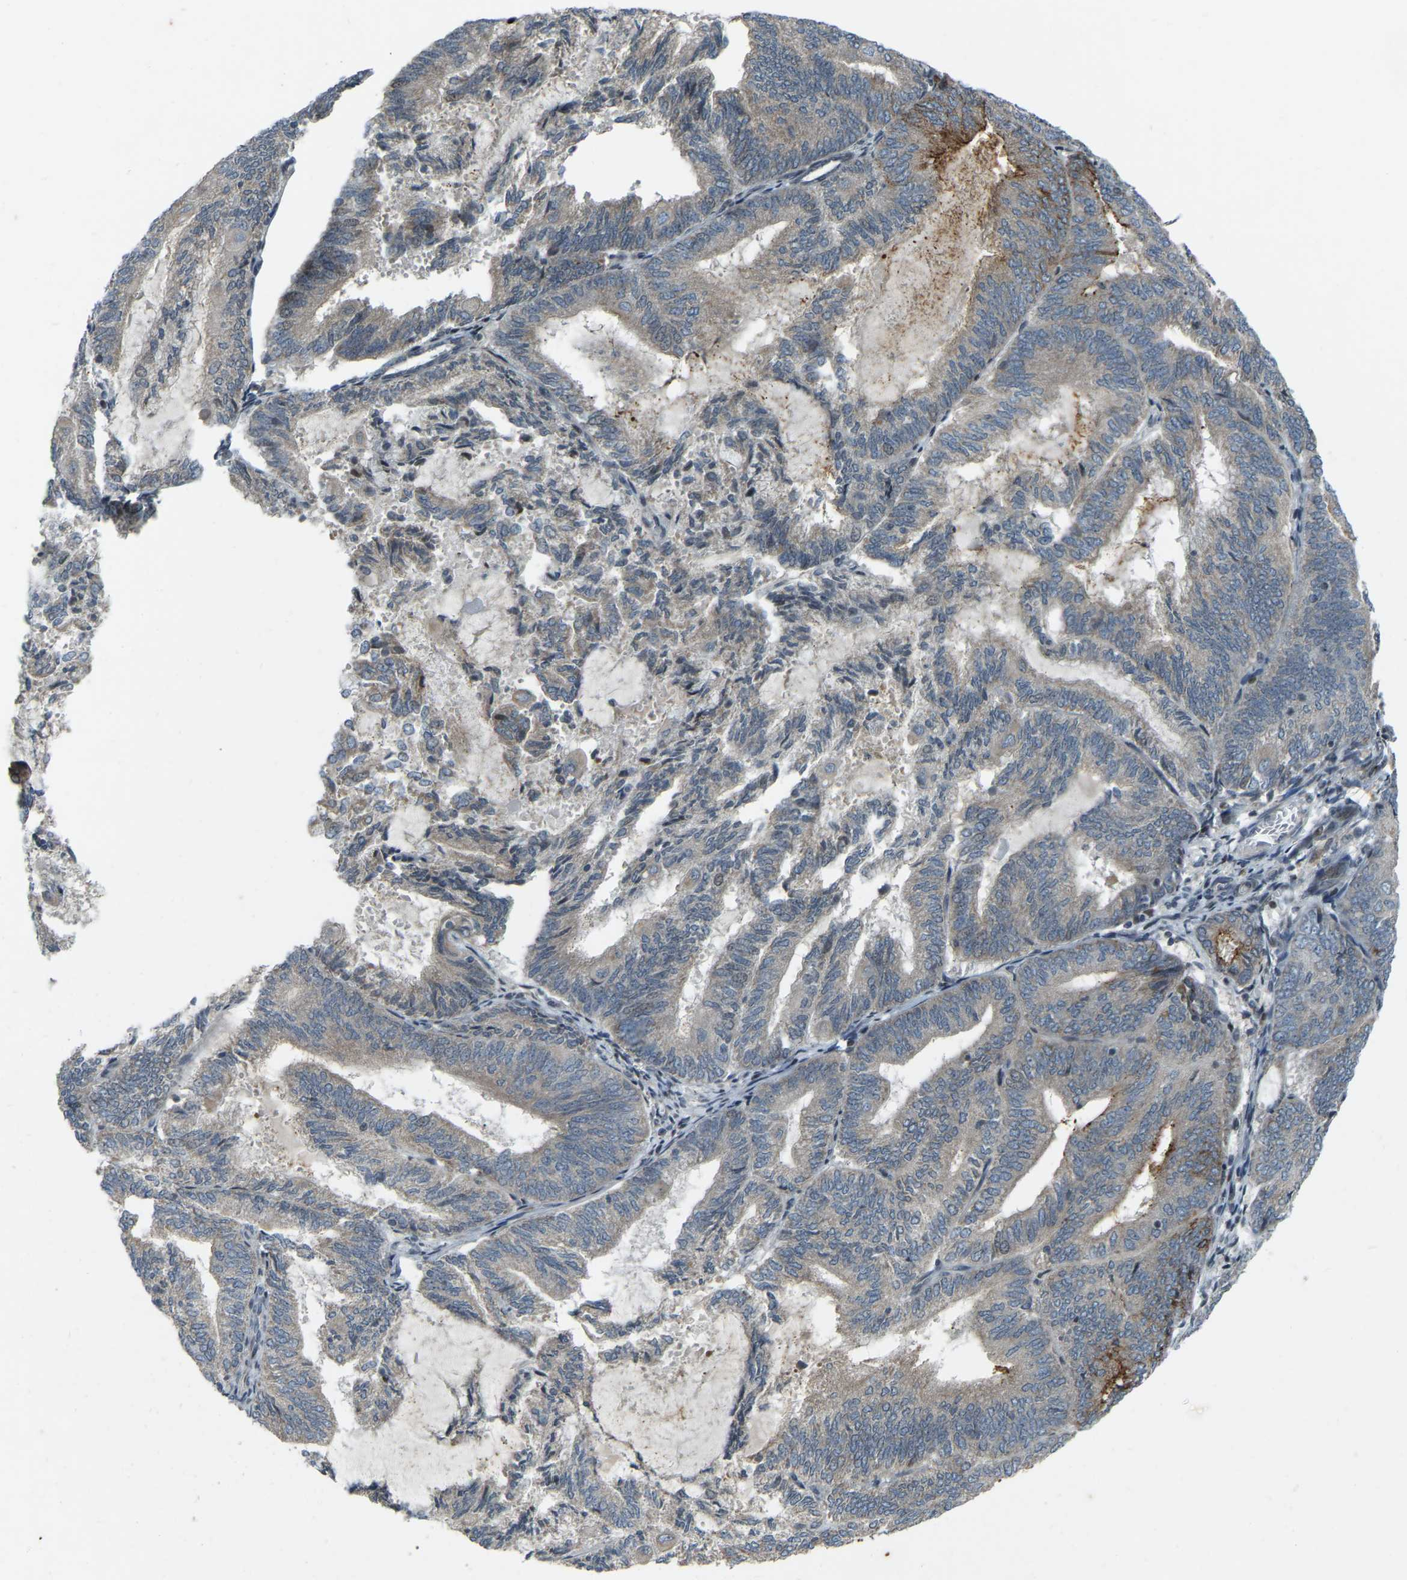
{"staining": {"intensity": "strong", "quantity": "<25%", "location": "cytoplasmic/membranous"}, "tissue": "endometrial cancer", "cell_type": "Tumor cells", "image_type": "cancer", "snomed": [{"axis": "morphology", "description": "Adenocarcinoma, NOS"}, {"axis": "topography", "description": "Endometrium"}], "caption": "Human endometrial cancer stained with a protein marker displays strong staining in tumor cells.", "gene": "PARL", "patient": {"sex": "female", "age": 81}}